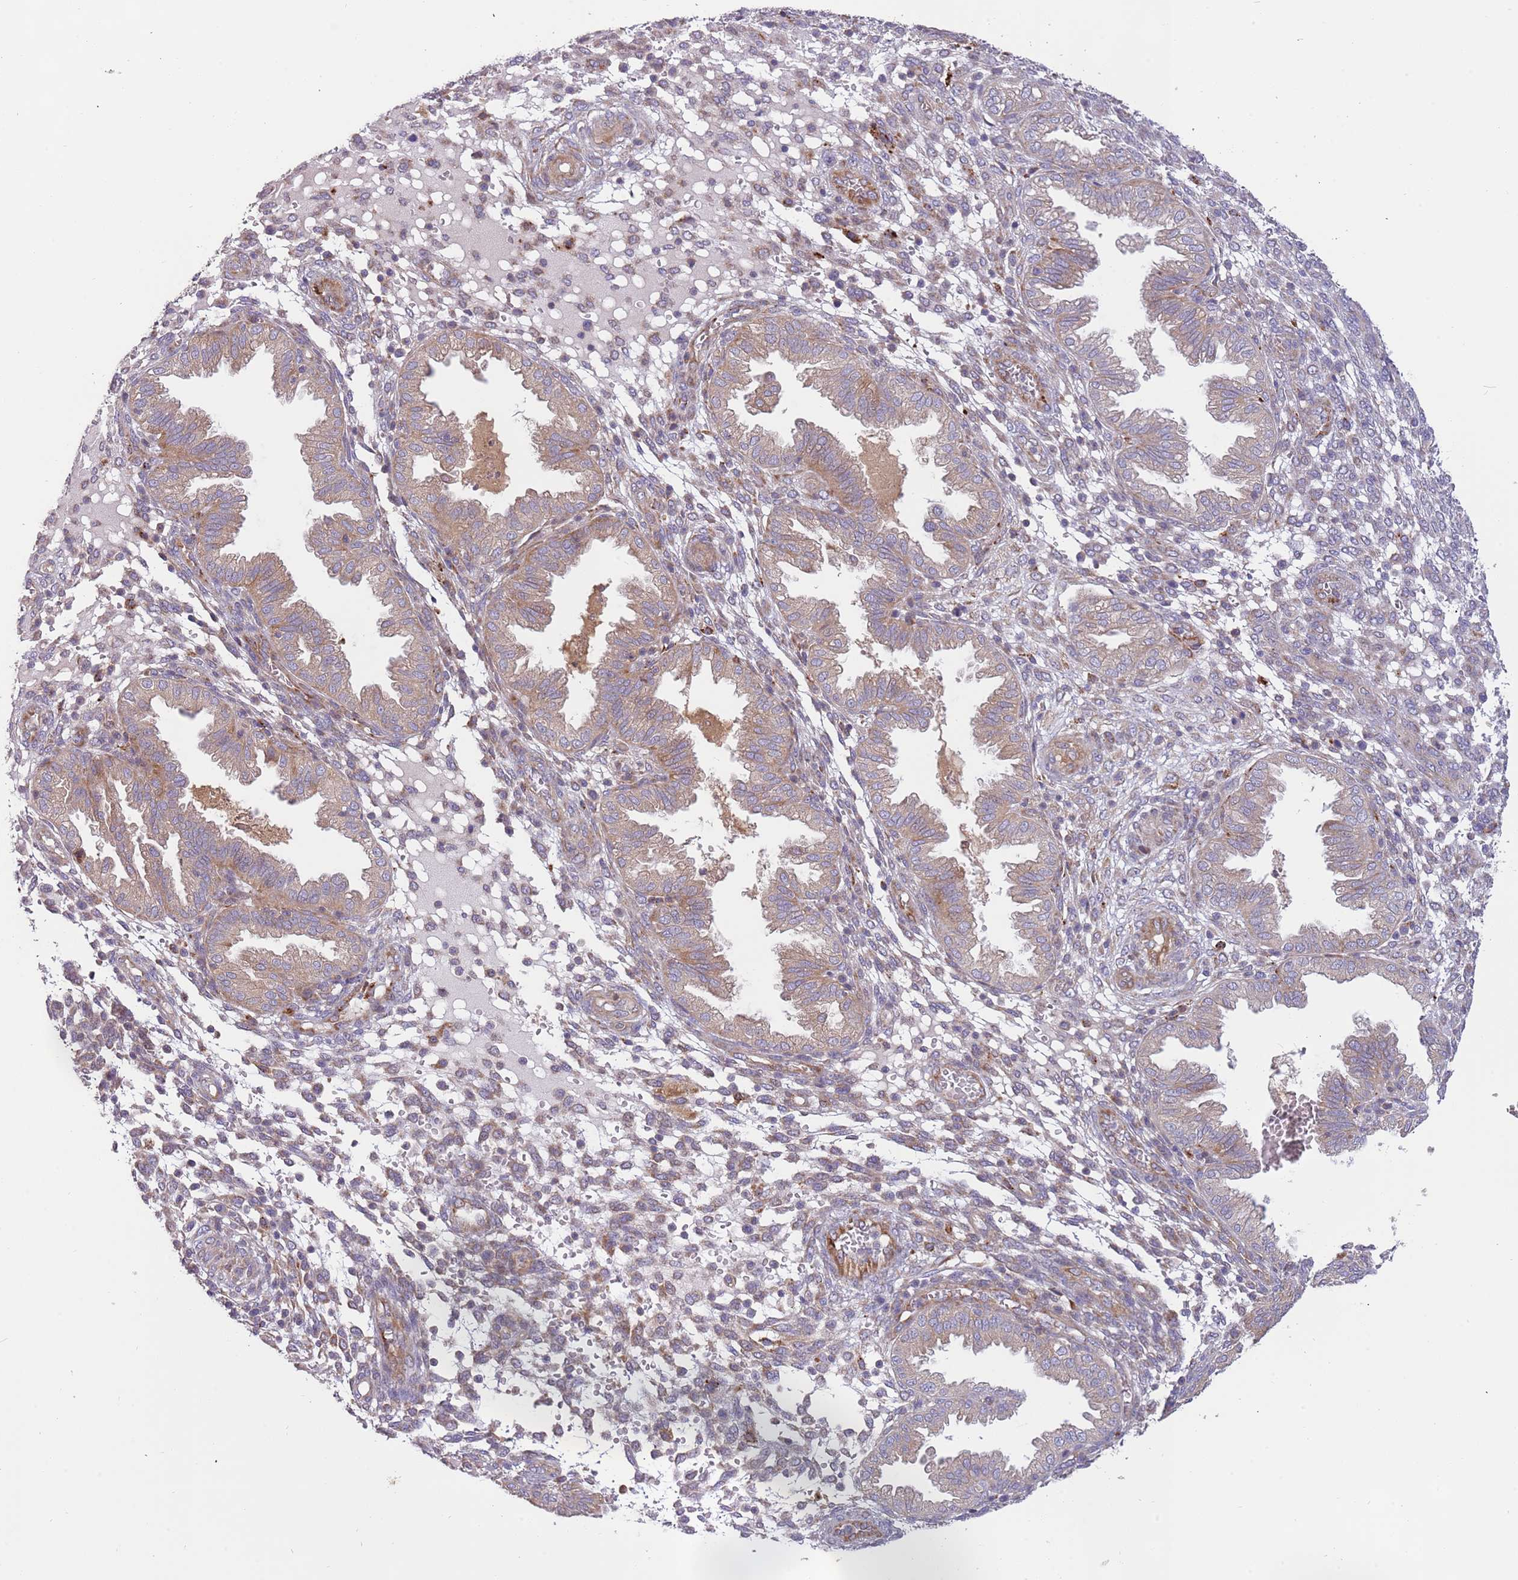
{"staining": {"intensity": "negative", "quantity": "none", "location": "none"}, "tissue": "endometrium", "cell_type": "Cells in endometrial stroma", "image_type": "normal", "snomed": [{"axis": "morphology", "description": "Normal tissue, NOS"}, {"axis": "topography", "description": "Endometrium"}], "caption": "Immunohistochemistry micrograph of unremarkable endometrium: human endometrium stained with DAB (3,3'-diaminobenzidine) displays no significant protein positivity in cells in endometrial stroma.", "gene": "ARMCX6", "patient": {"sex": "female", "age": 33}}